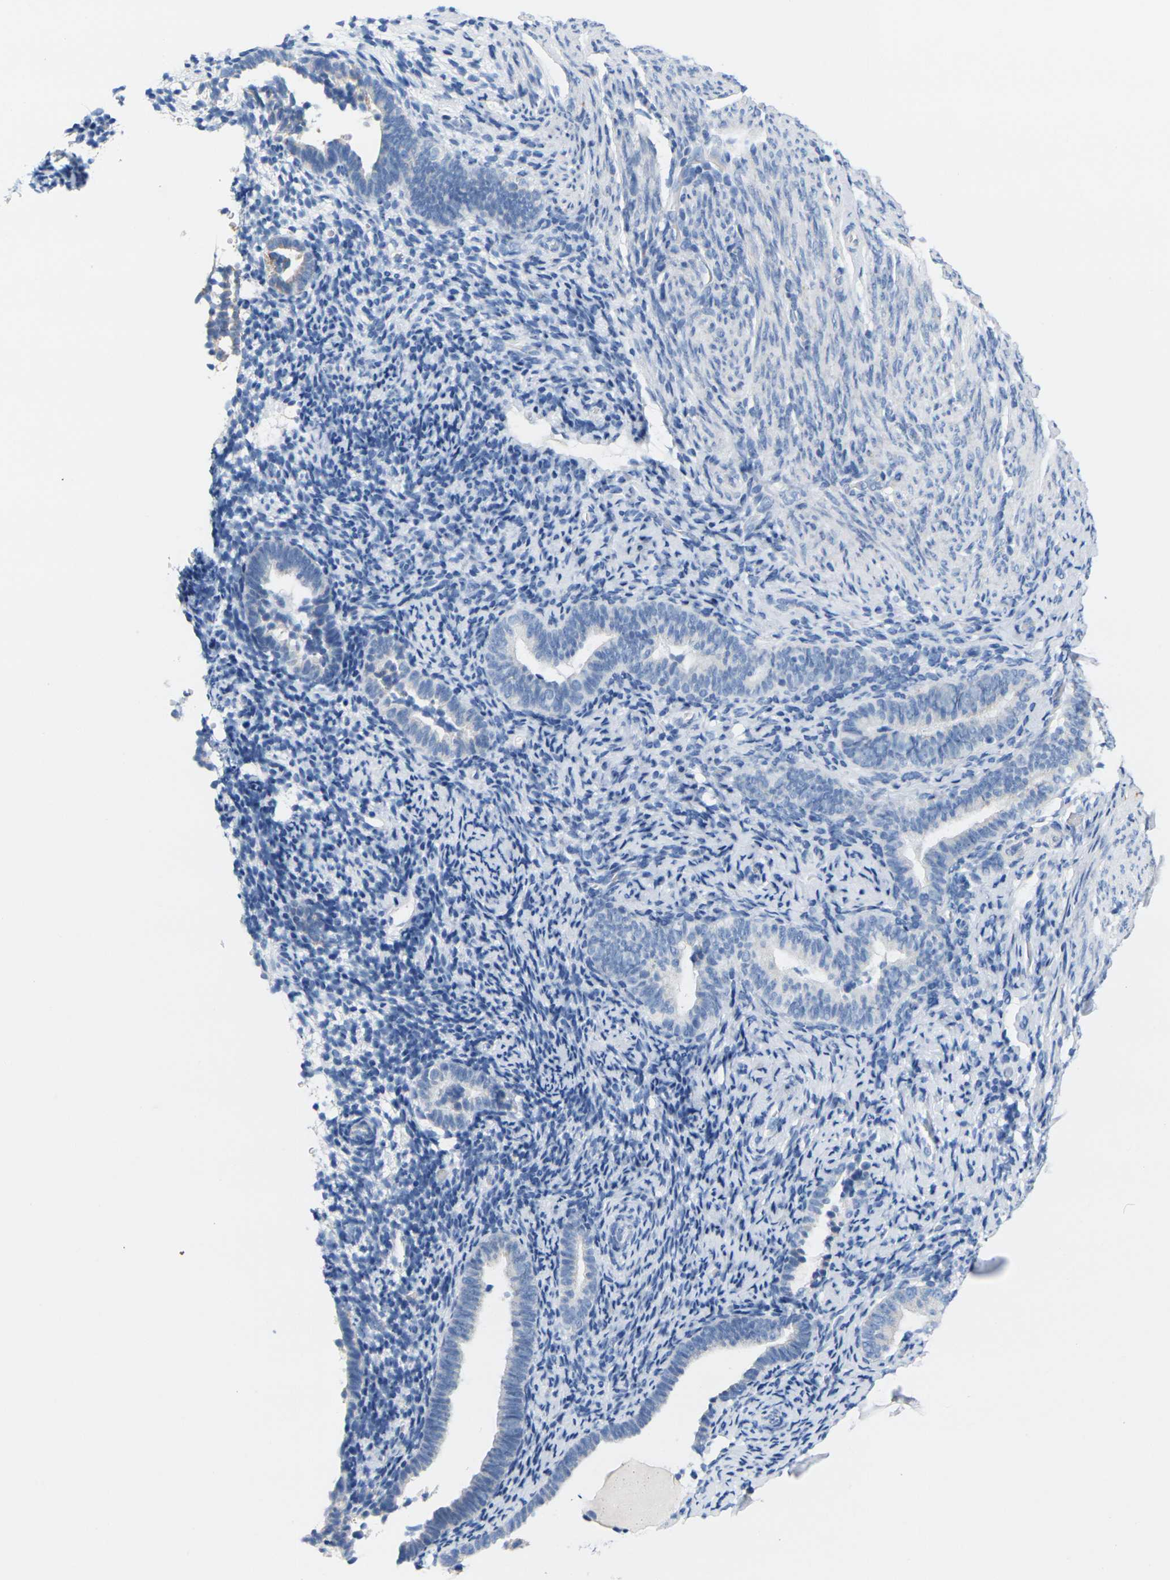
{"staining": {"intensity": "negative", "quantity": "none", "location": "none"}, "tissue": "endometrium", "cell_type": "Cells in endometrial stroma", "image_type": "normal", "snomed": [{"axis": "morphology", "description": "Normal tissue, NOS"}, {"axis": "topography", "description": "Endometrium"}], "caption": "Endometrium was stained to show a protein in brown. There is no significant staining in cells in endometrial stroma.", "gene": "TMEM204", "patient": {"sex": "female", "age": 51}}